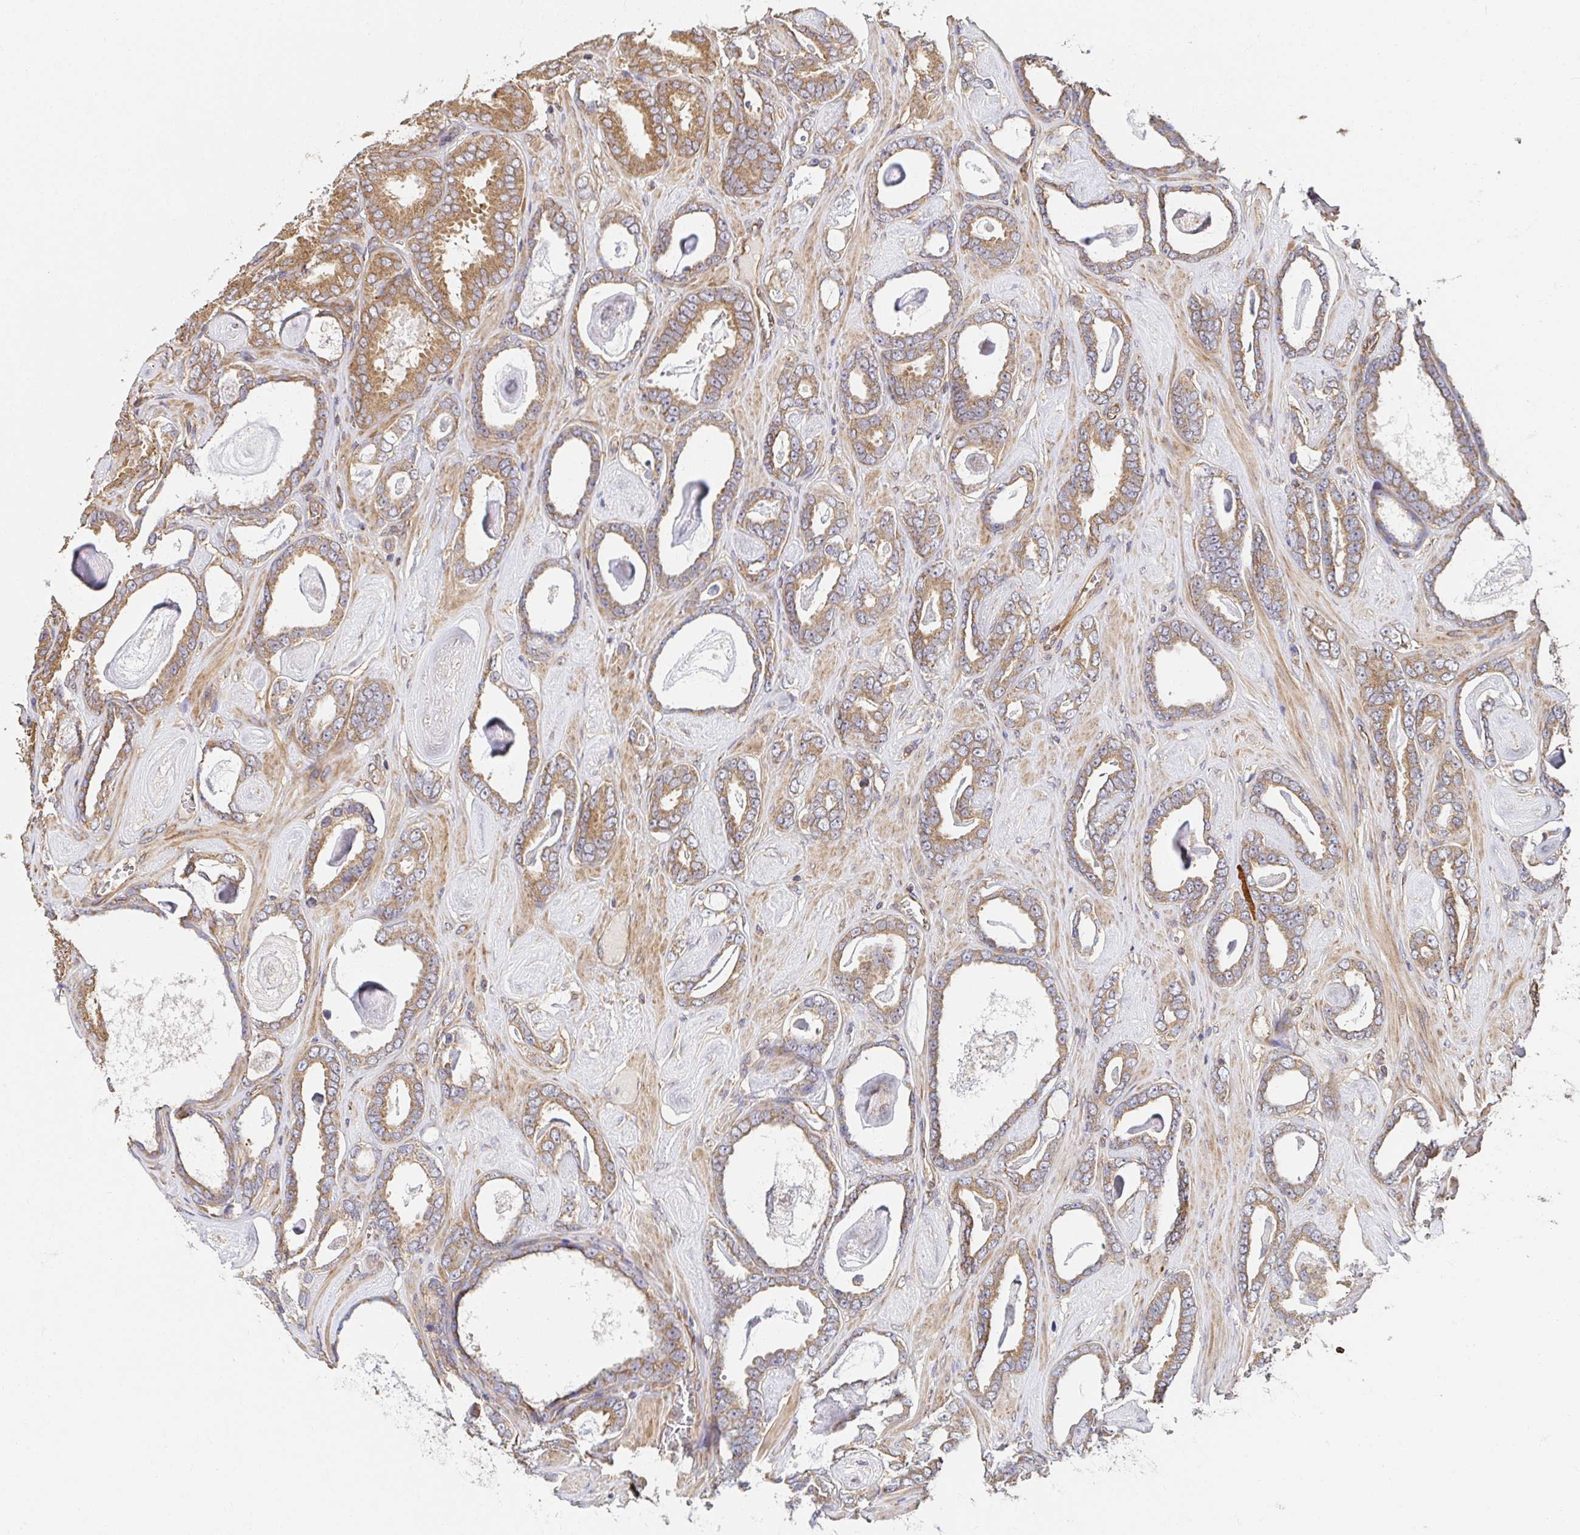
{"staining": {"intensity": "moderate", "quantity": ">75%", "location": "cytoplasmic/membranous"}, "tissue": "prostate cancer", "cell_type": "Tumor cells", "image_type": "cancer", "snomed": [{"axis": "morphology", "description": "Adenocarcinoma, High grade"}, {"axis": "topography", "description": "Prostate"}], "caption": "Immunohistochemistry photomicrograph of neoplastic tissue: prostate cancer stained using immunohistochemistry (IHC) exhibits medium levels of moderate protein expression localized specifically in the cytoplasmic/membranous of tumor cells, appearing as a cytoplasmic/membranous brown color.", "gene": "APBB1", "patient": {"sex": "male", "age": 63}}